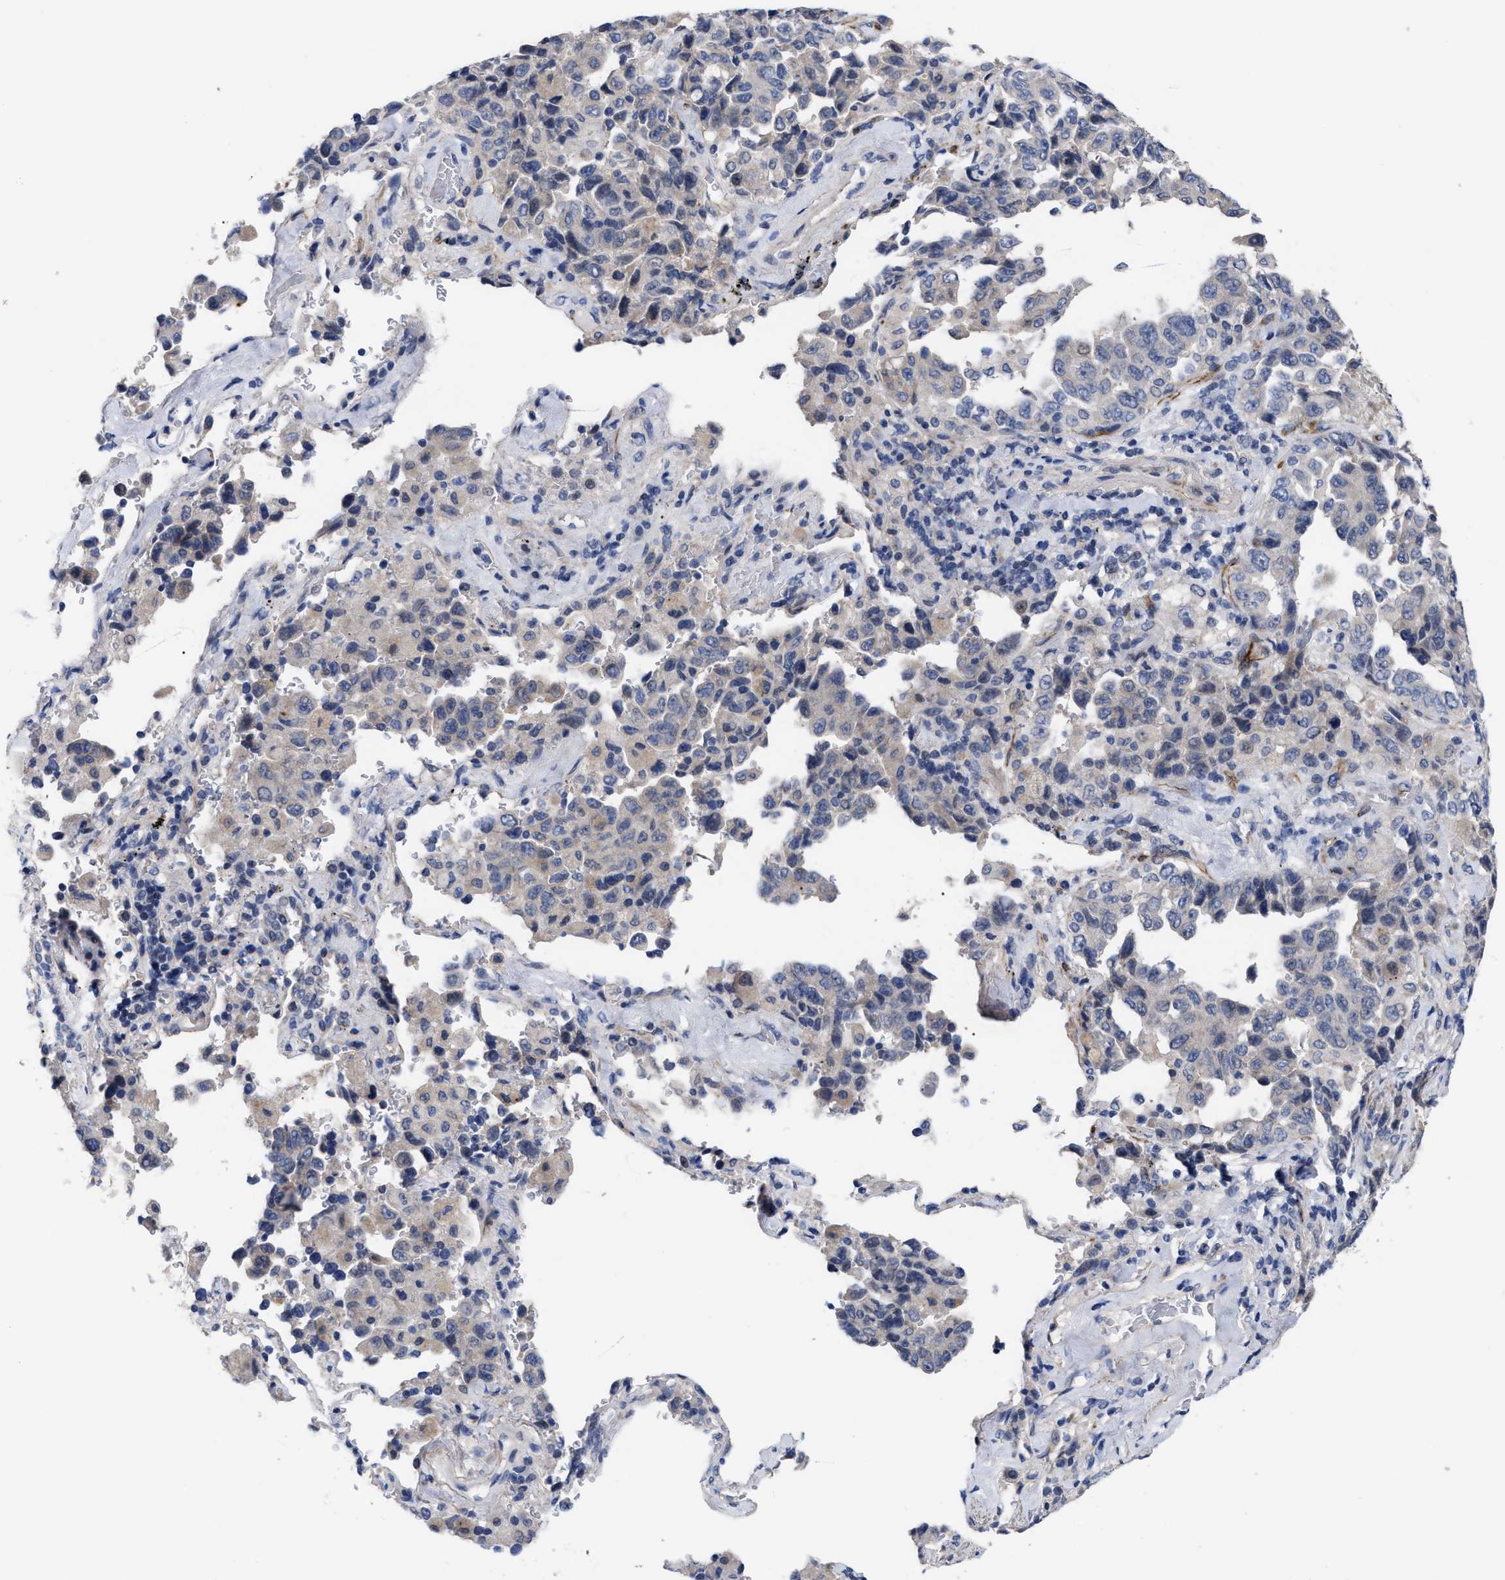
{"staining": {"intensity": "negative", "quantity": "none", "location": "none"}, "tissue": "lung cancer", "cell_type": "Tumor cells", "image_type": "cancer", "snomed": [{"axis": "morphology", "description": "Adenocarcinoma, NOS"}, {"axis": "topography", "description": "Lung"}], "caption": "Immunohistochemistry (IHC) photomicrograph of lung cancer stained for a protein (brown), which demonstrates no staining in tumor cells. (Stains: DAB (3,3'-diaminobenzidine) IHC with hematoxylin counter stain, Microscopy: brightfield microscopy at high magnification).", "gene": "CCN5", "patient": {"sex": "female", "age": 51}}